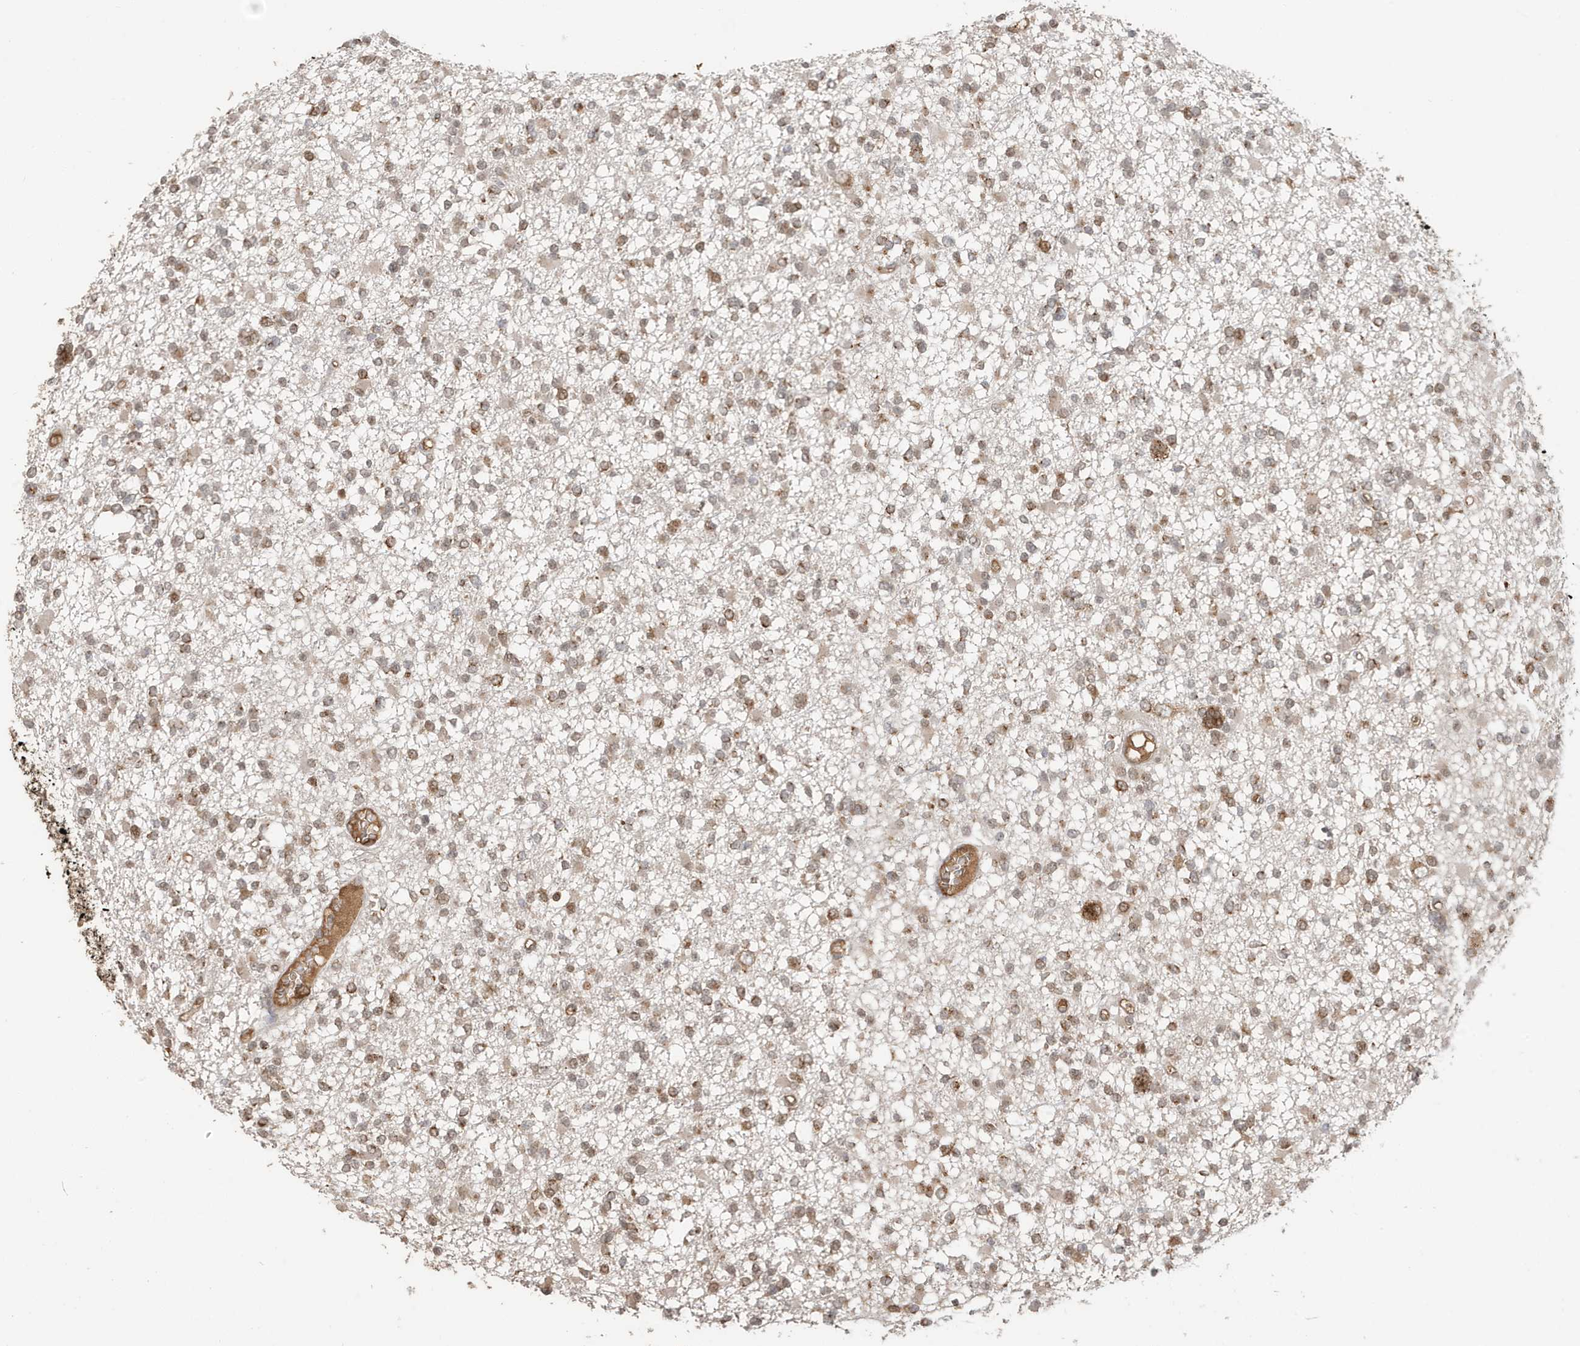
{"staining": {"intensity": "moderate", "quantity": "25%-75%", "location": "cytoplasmic/membranous"}, "tissue": "glioma", "cell_type": "Tumor cells", "image_type": "cancer", "snomed": [{"axis": "morphology", "description": "Glioma, malignant, Low grade"}, {"axis": "topography", "description": "Brain"}], "caption": "This is an image of immunohistochemistry staining of malignant glioma (low-grade), which shows moderate positivity in the cytoplasmic/membranous of tumor cells.", "gene": "RER1", "patient": {"sex": "female", "age": 22}}